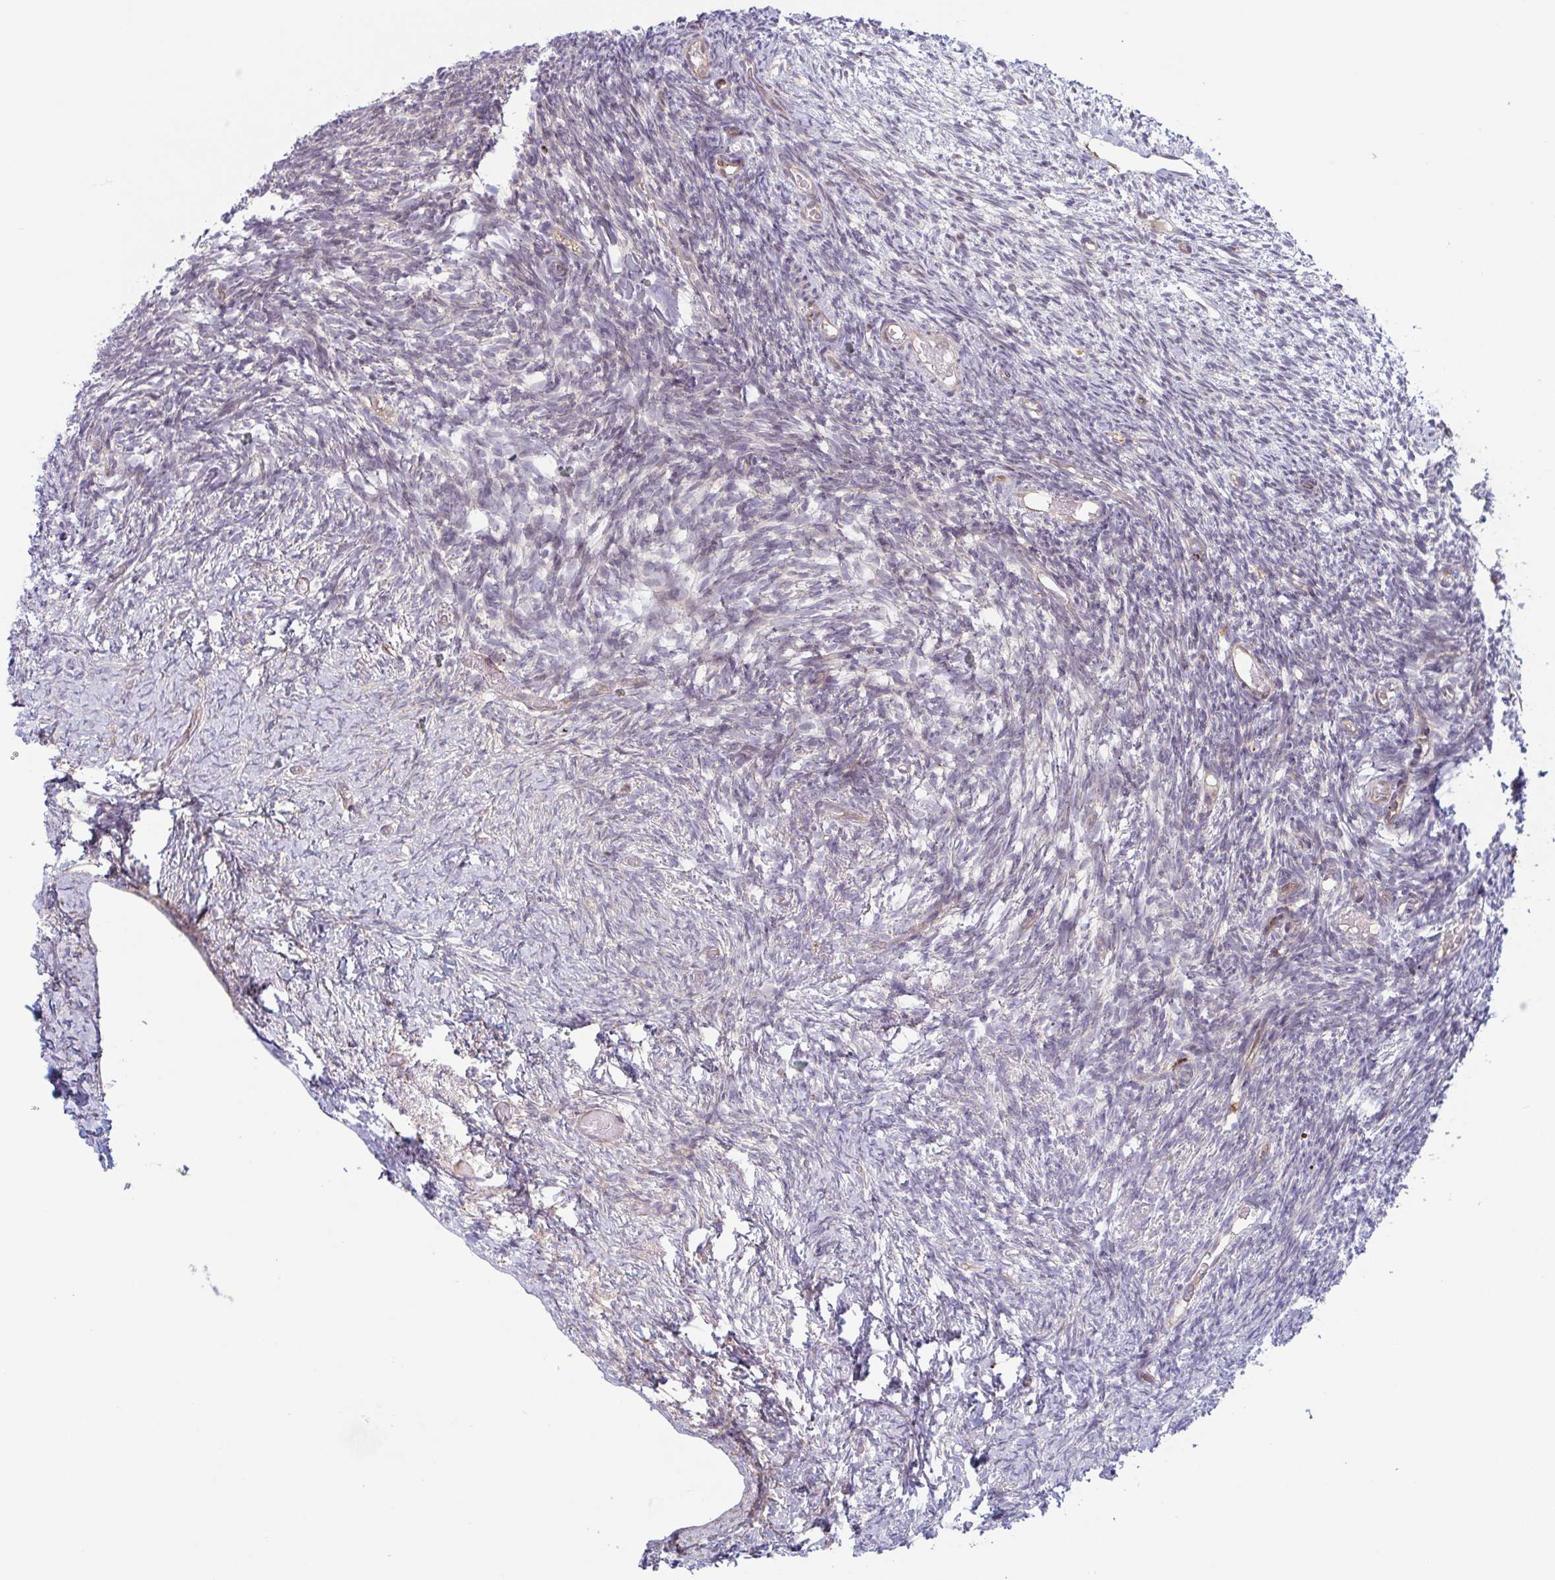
{"staining": {"intensity": "weak", "quantity": "25%-75%", "location": "cytoplasmic/membranous"}, "tissue": "ovary", "cell_type": "Follicle cells", "image_type": "normal", "snomed": [{"axis": "morphology", "description": "Normal tissue, NOS"}, {"axis": "topography", "description": "Ovary"}], "caption": "Follicle cells reveal low levels of weak cytoplasmic/membranous positivity in about 25%-75% of cells in unremarkable human ovary. (IHC, brightfield microscopy, high magnification).", "gene": "RIT1", "patient": {"sex": "female", "age": 39}}